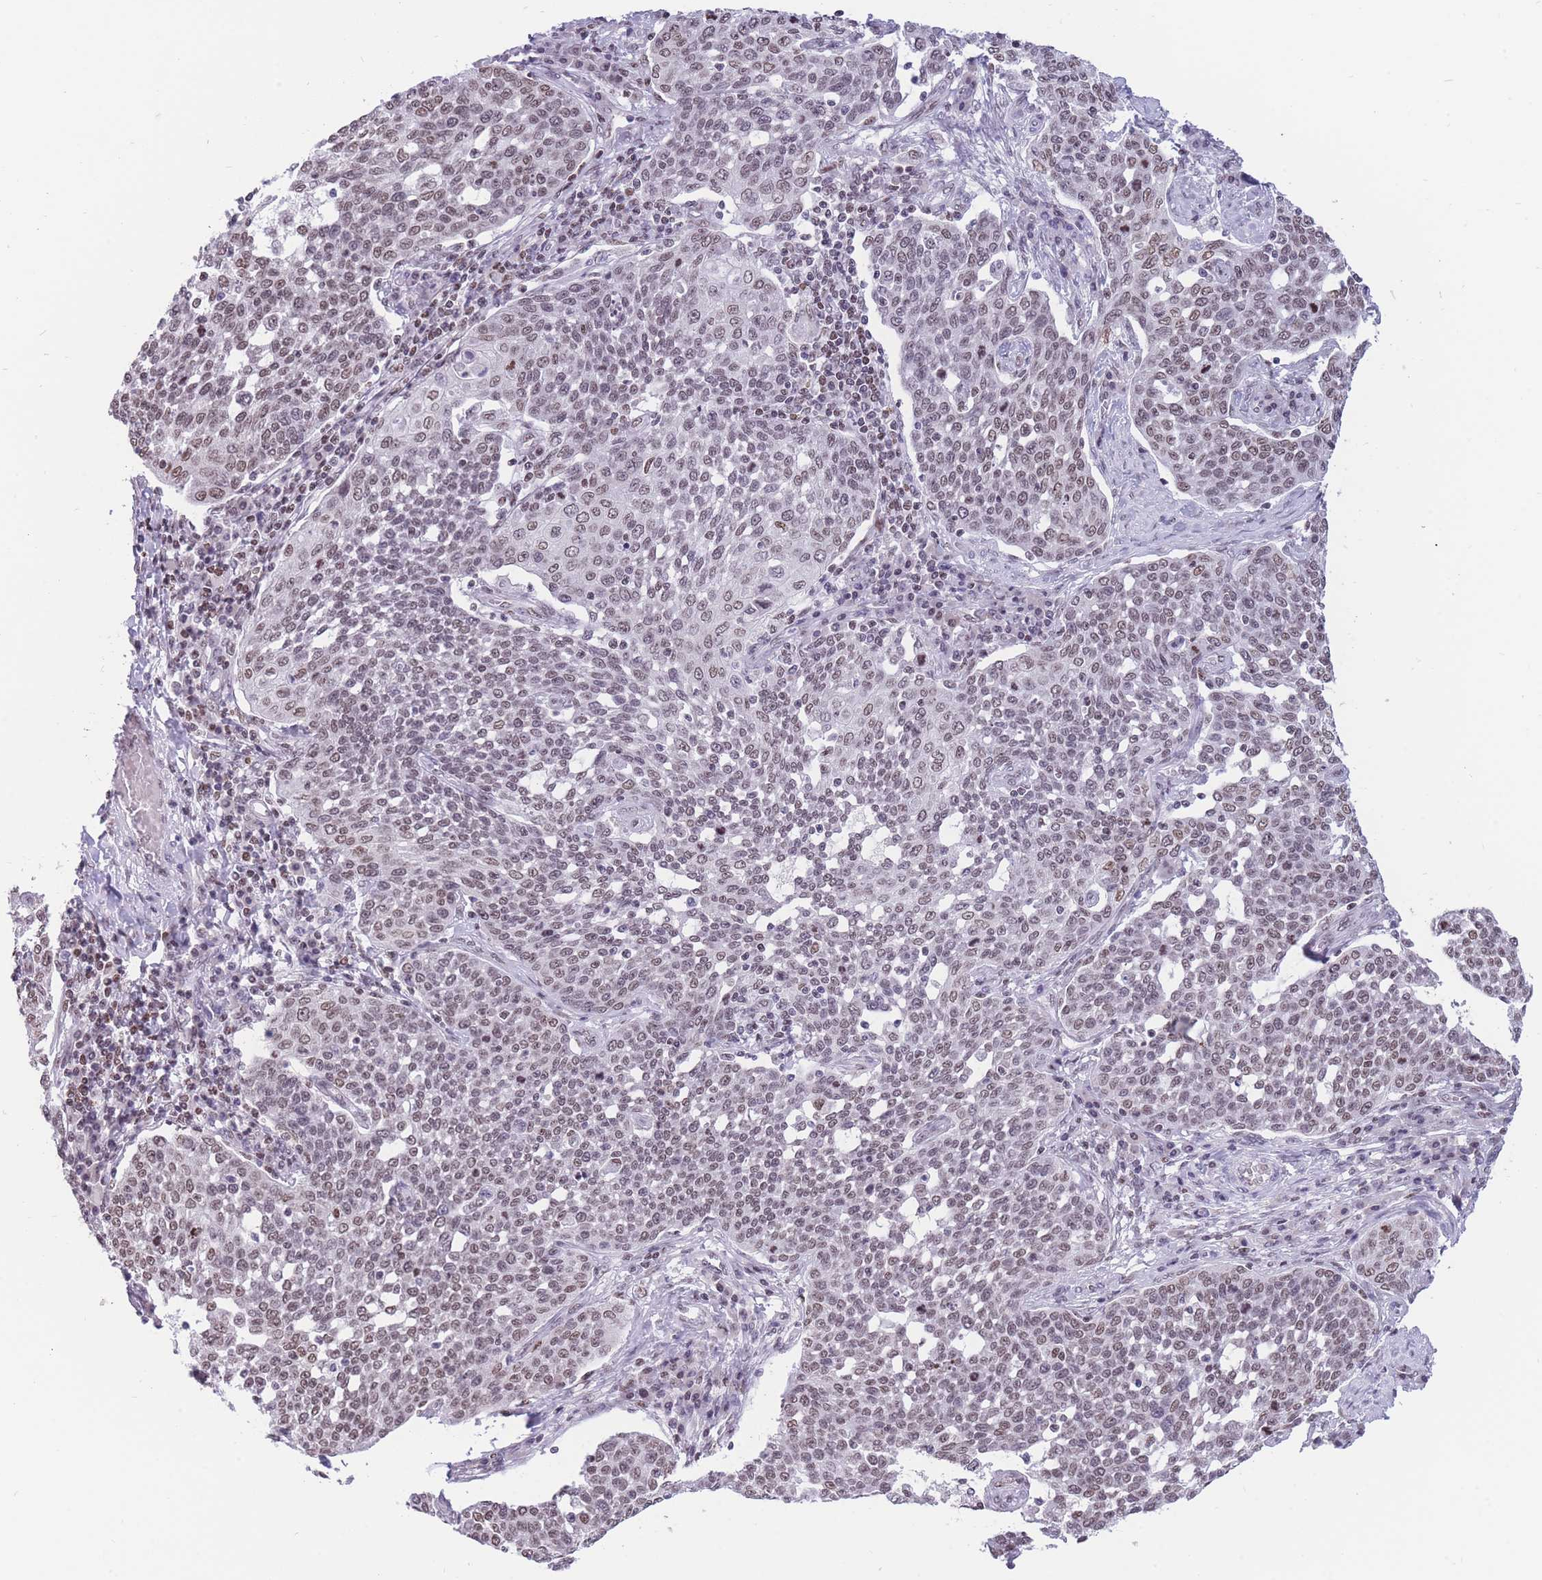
{"staining": {"intensity": "weak", "quantity": ">75%", "location": "nuclear"}, "tissue": "cervical cancer", "cell_type": "Tumor cells", "image_type": "cancer", "snomed": [{"axis": "morphology", "description": "Squamous cell carcinoma, NOS"}, {"axis": "topography", "description": "Cervix"}], "caption": "Cervical cancer tissue shows weak nuclear staining in approximately >75% of tumor cells The protein is stained brown, and the nuclei are stained in blue (DAB (3,3'-diaminobenzidine) IHC with brightfield microscopy, high magnification).", "gene": "HMGN1", "patient": {"sex": "female", "age": 34}}